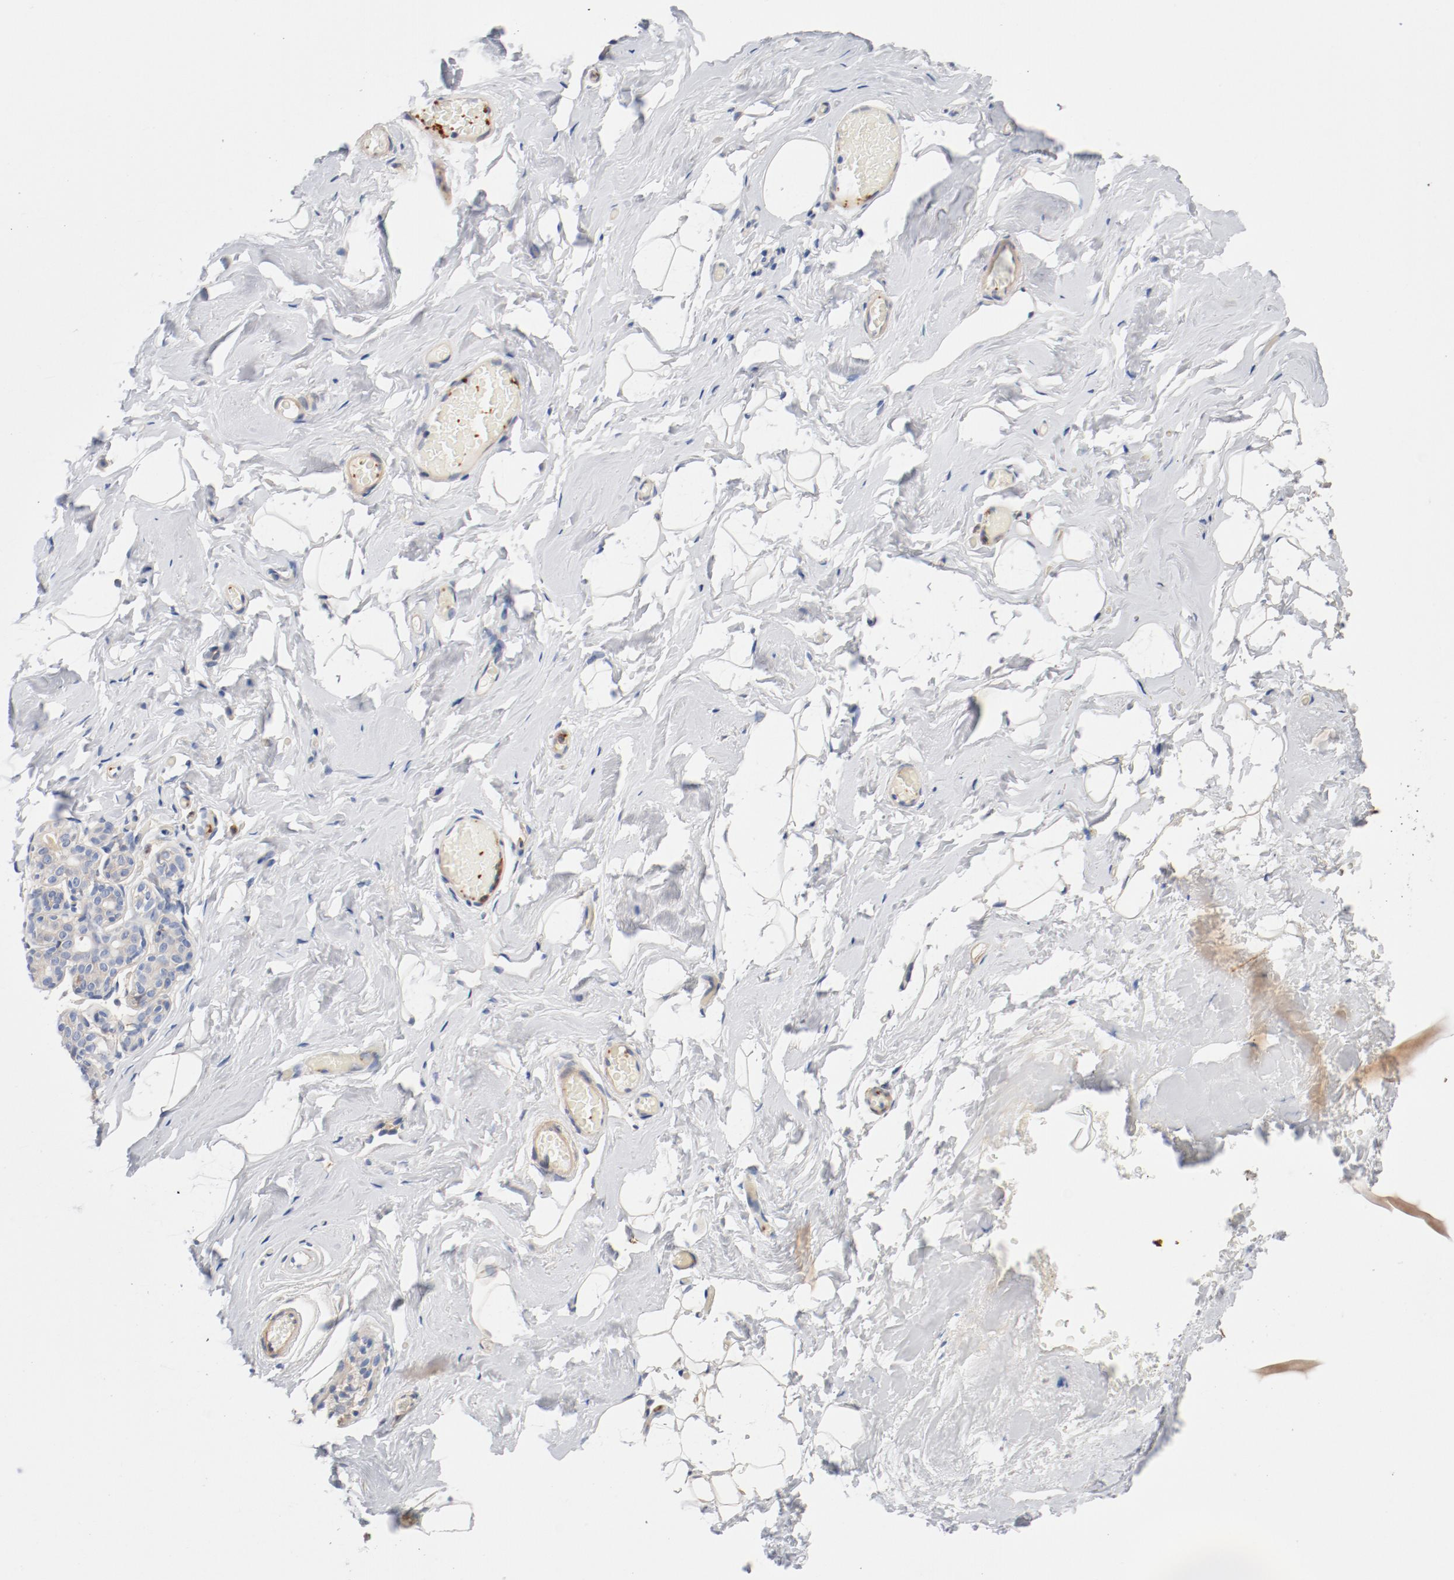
{"staining": {"intensity": "weak", "quantity": "25%-75%", "location": "cytoplasmic/membranous"}, "tissue": "breast", "cell_type": "Adipocytes", "image_type": "normal", "snomed": [{"axis": "morphology", "description": "Normal tissue, NOS"}, {"axis": "topography", "description": "Breast"}, {"axis": "topography", "description": "Soft tissue"}], "caption": "Adipocytes exhibit low levels of weak cytoplasmic/membranous positivity in about 25%-75% of cells in normal human breast.", "gene": "ILK", "patient": {"sex": "female", "age": 75}}